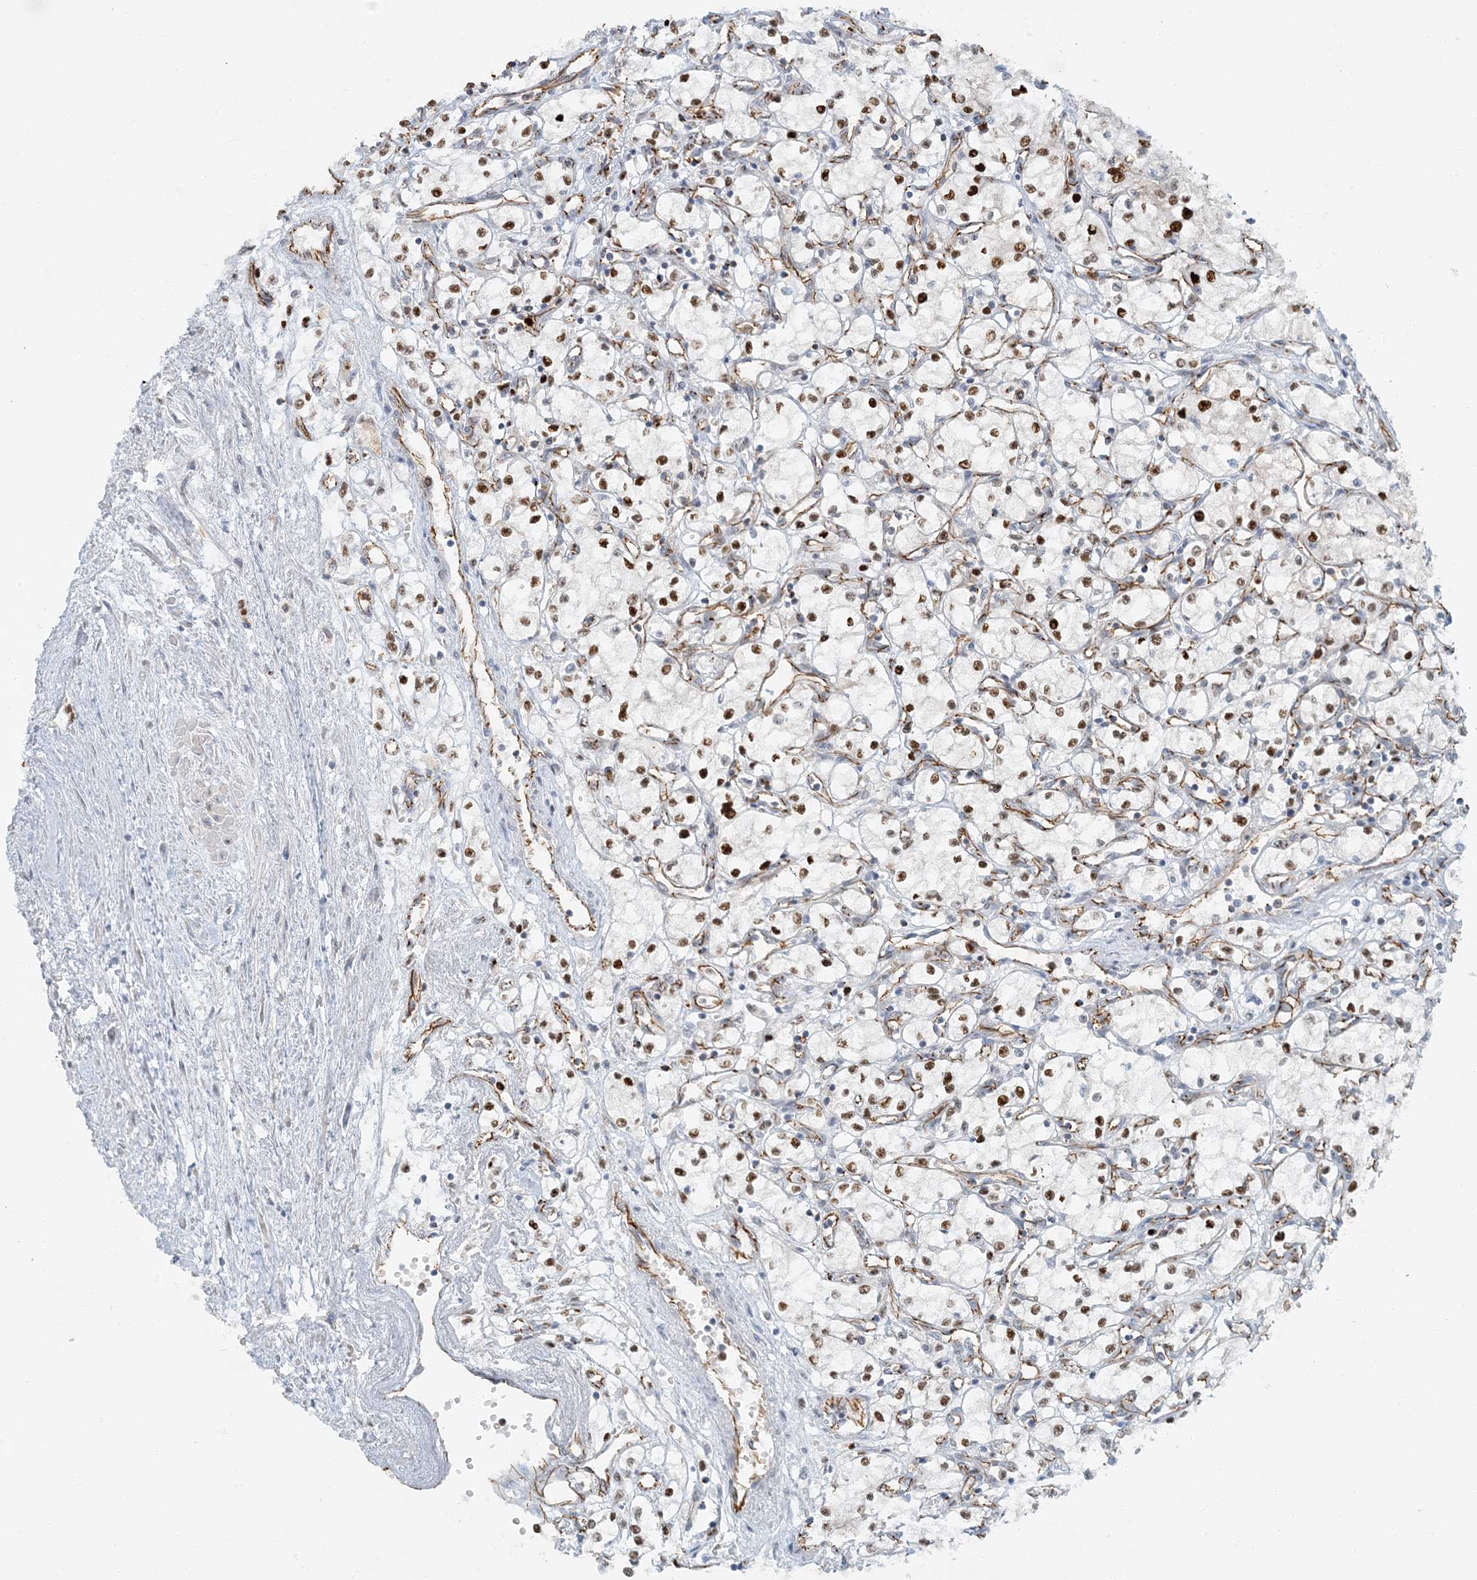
{"staining": {"intensity": "moderate", "quantity": ">75%", "location": "nuclear"}, "tissue": "renal cancer", "cell_type": "Tumor cells", "image_type": "cancer", "snomed": [{"axis": "morphology", "description": "Adenocarcinoma, NOS"}, {"axis": "topography", "description": "Kidney"}], "caption": "This image demonstrates immunohistochemistry (IHC) staining of human renal adenocarcinoma, with medium moderate nuclear positivity in about >75% of tumor cells.", "gene": "AK9", "patient": {"sex": "male", "age": 59}}